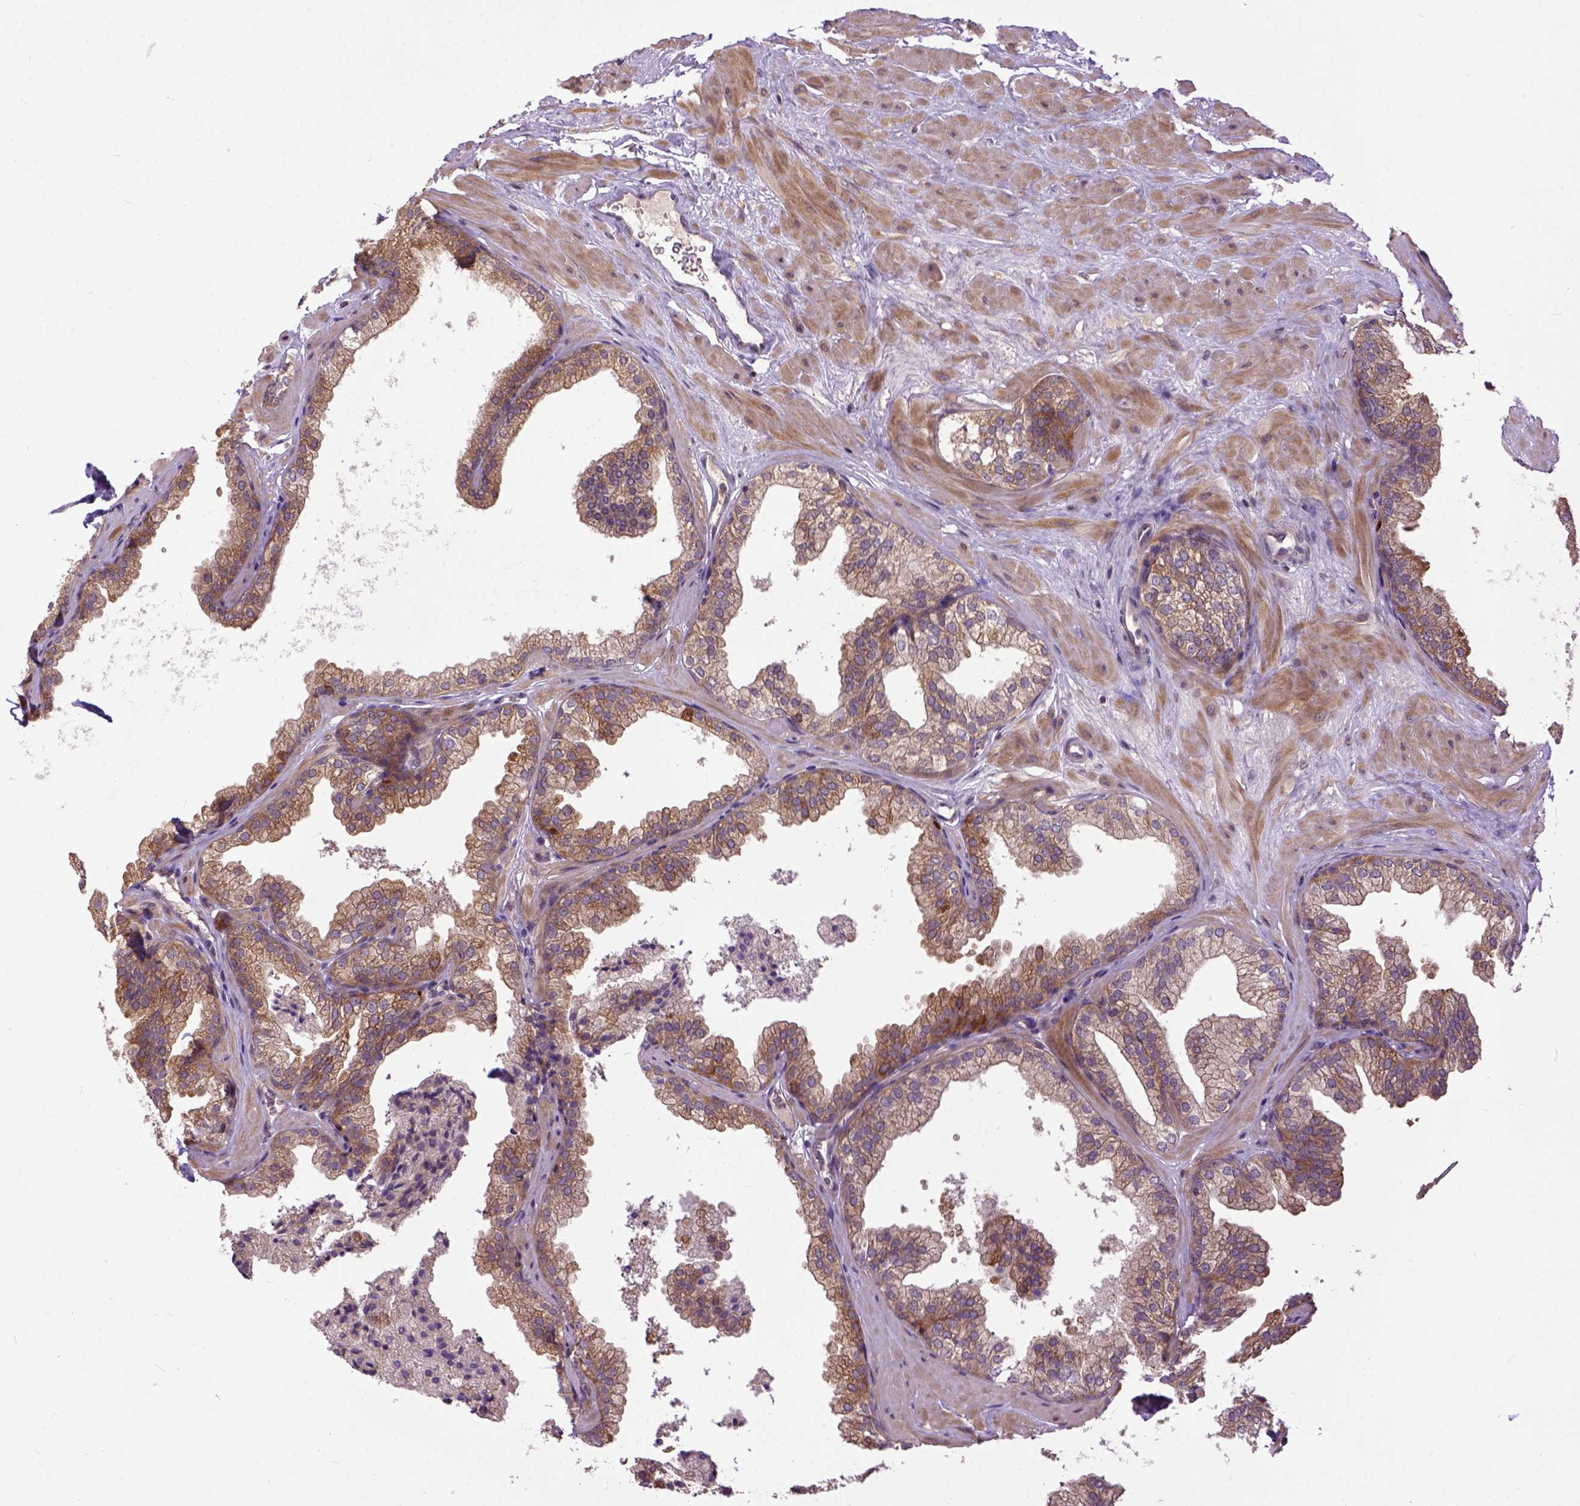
{"staining": {"intensity": "moderate", "quantity": ">75%", "location": "cytoplasmic/membranous"}, "tissue": "prostate", "cell_type": "Glandular cells", "image_type": "normal", "snomed": [{"axis": "morphology", "description": "Normal tissue, NOS"}, {"axis": "topography", "description": "Prostate"}], "caption": "Moderate cytoplasmic/membranous staining for a protein is appreciated in approximately >75% of glandular cells of benign prostate using immunohistochemistry (IHC).", "gene": "CPNE1", "patient": {"sex": "male", "age": 37}}